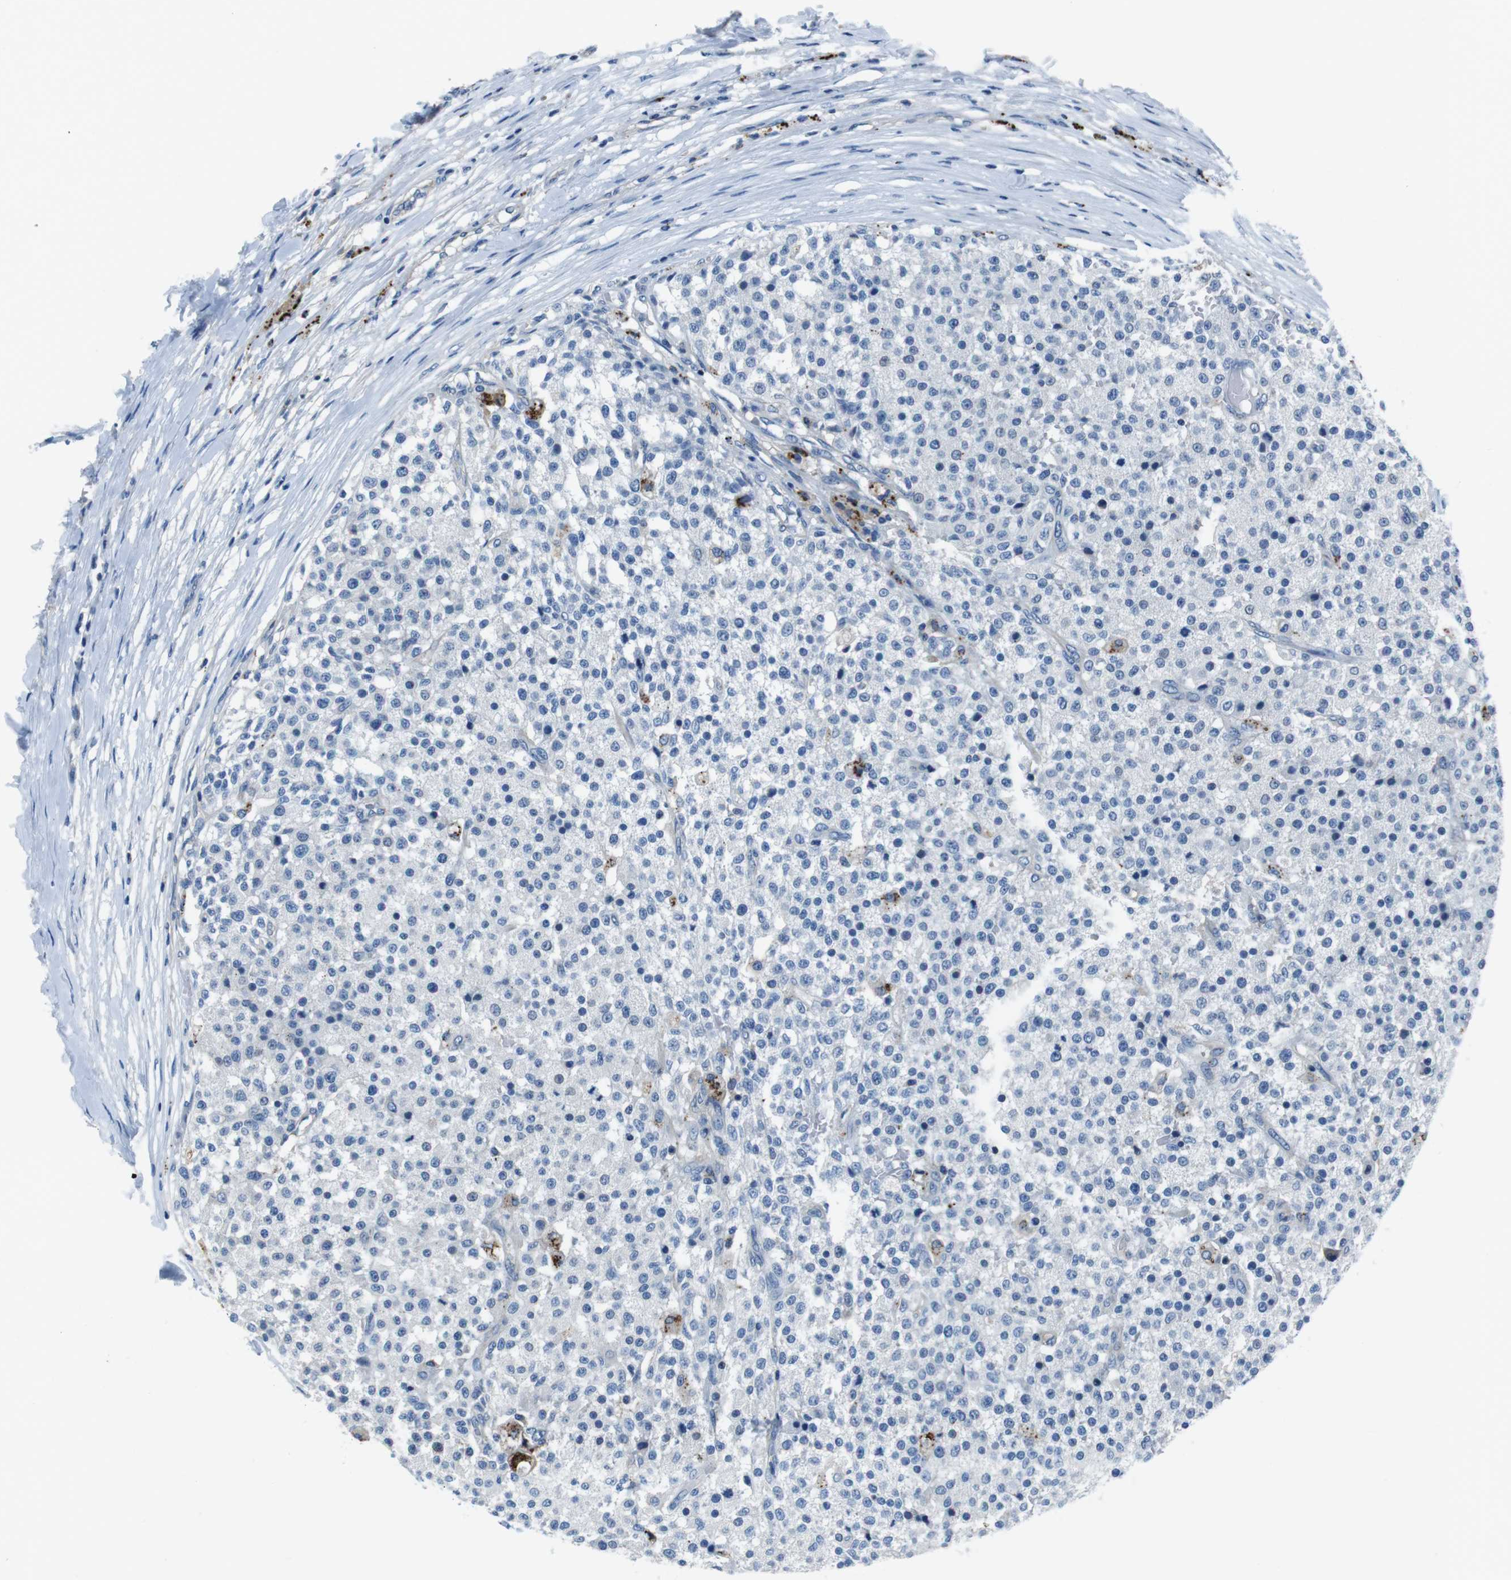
{"staining": {"intensity": "negative", "quantity": "none", "location": "none"}, "tissue": "testis cancer", "cell_type": "Tumor cells", "image_type": "cancer", "snomed": [{"axis": "morphology", "description": "Seminoma, NOS"}, {"axis": "topography", "description": "Testis"}], "caption": "There is no significant positivity in tumor cells of testis cancer.", "gene": "TULP3", "patient": {"sex": "male", "age": 59}}